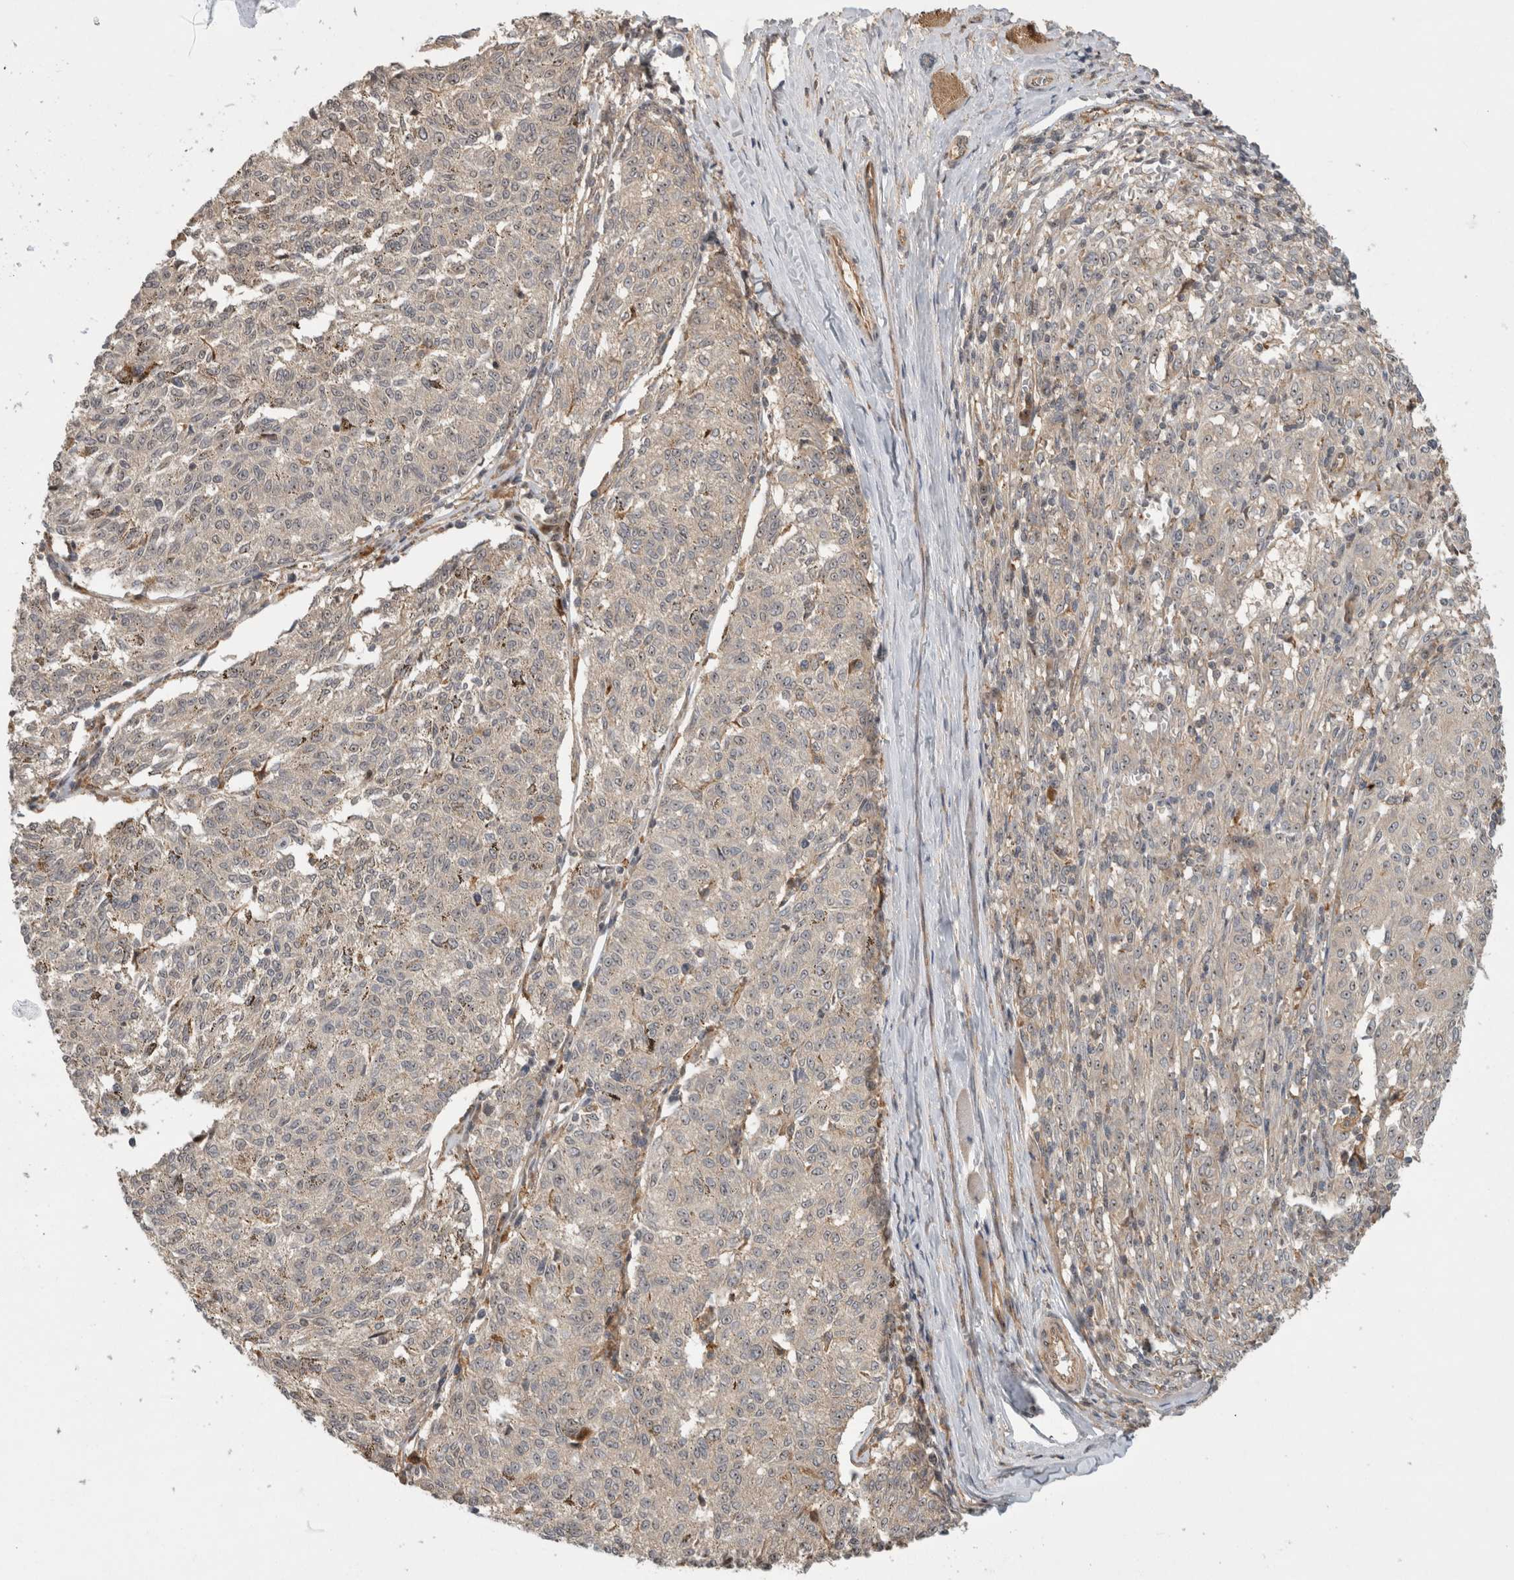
{"staining": {"intensity": "weak", "quantity": "25%-75%", "location": "nuclear"}, "tissue": "melanoma", "cell_type": "Tumor cells", "image_type": "cancer", "snomed": [{"axis": "morphology", "description": "Malignant melanoma, NOS"}, {"axis": "topography", "description": "Skin"}], "caption": "The micrograph displays staining of malignant melanoma, revealing weak nuclear protein staining (brown color) within tumor cells. (IHC, brightfield microscopy, high magnification).", "gene": "WASF2", "patient": {"sex": "female", "age": 72}}